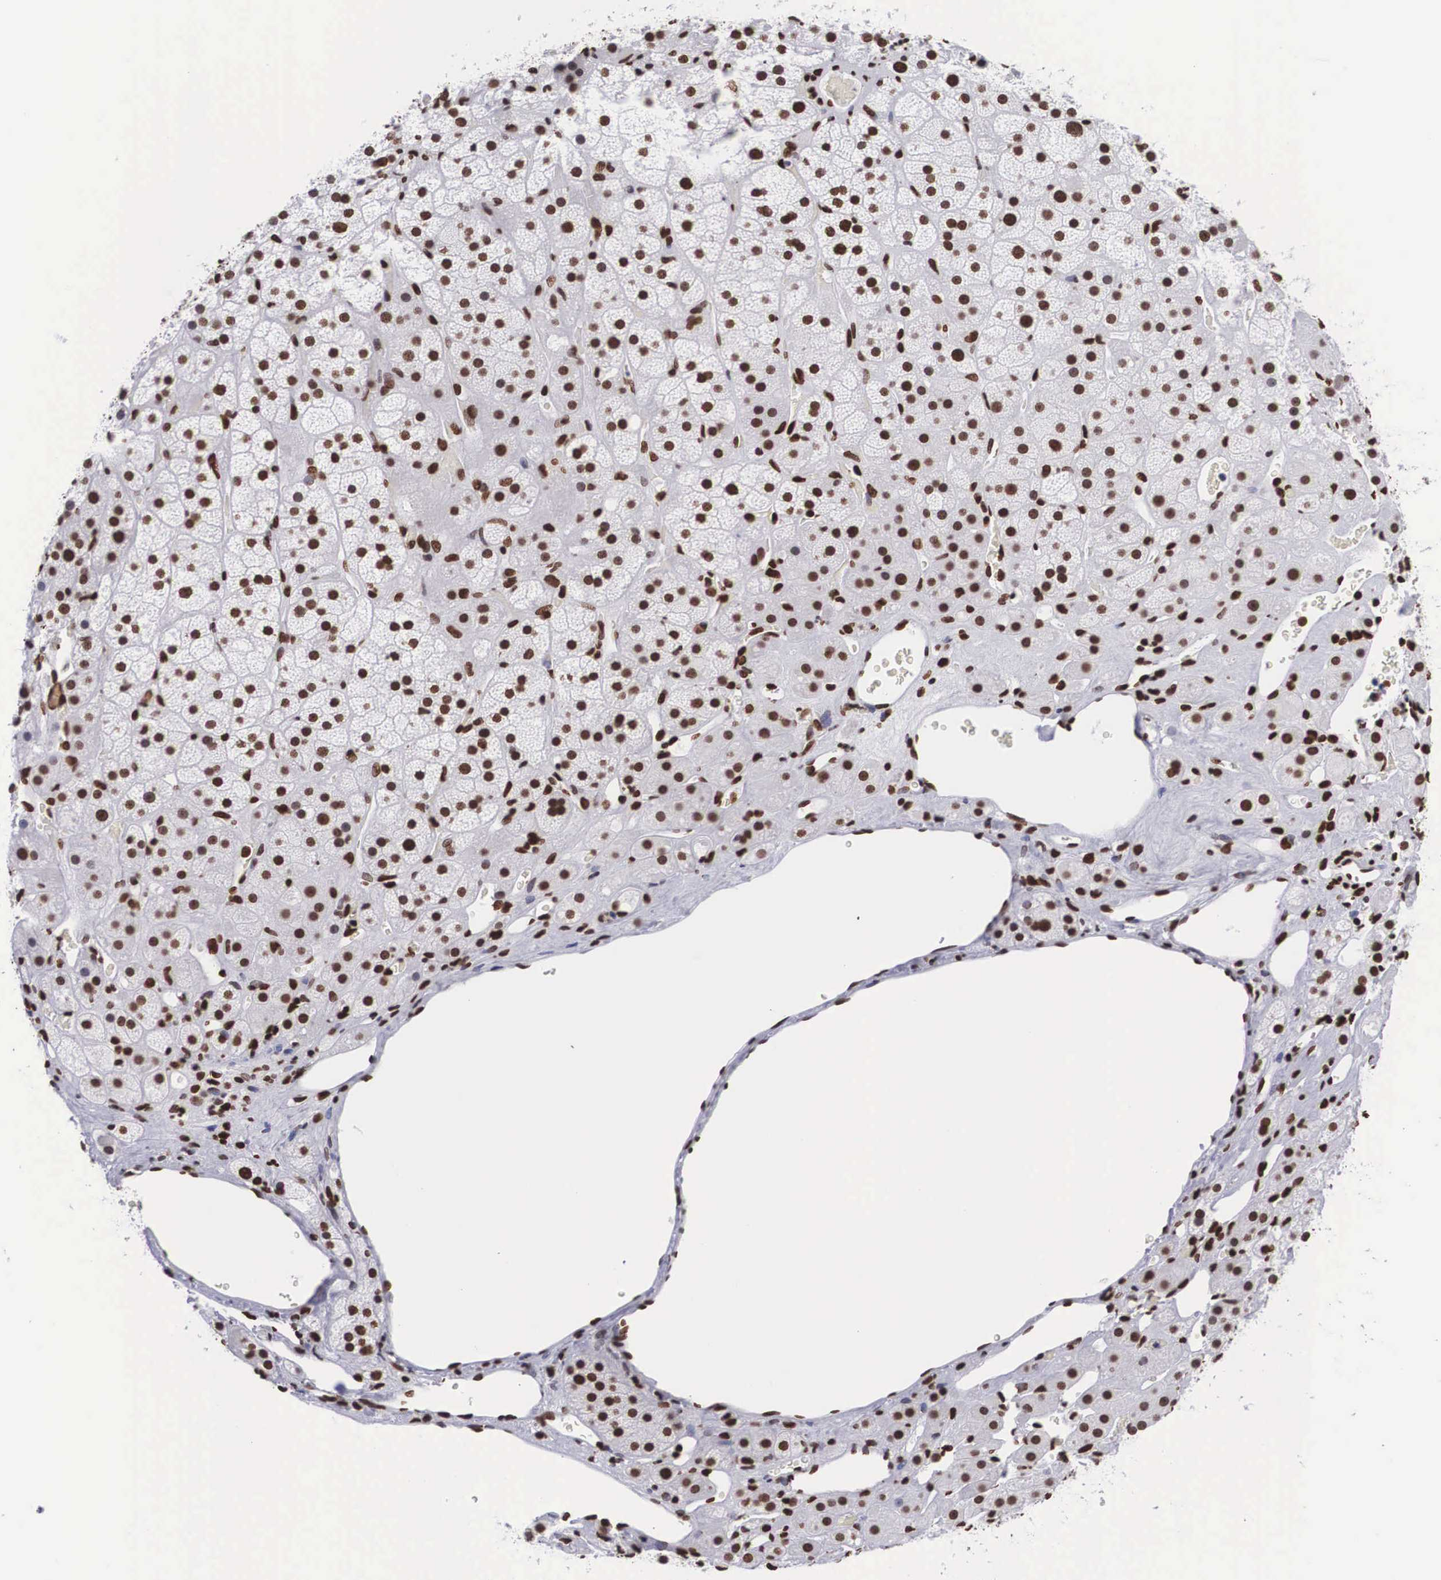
{"staining": {"intensity": "strong", "quantity": ">75%", "location": "nuclear"}, "tissue": "adrenal gland", "cell_type": "Glandular cells", "image_type": "normal", "snomed": [{"axis": "morphology", "description": "Normal tissue, NOS"}, {"axis": "topography", "description": "Adrenal gland"}], "caption": "Adrenal gland stained with IHC displays strong nuclear staining in about >75% of glandular cells. (DAB IHC with brightfield microscopy, high magnification).", "gene": "MECP2", "patient": {"sex": "male", "age": 57}}